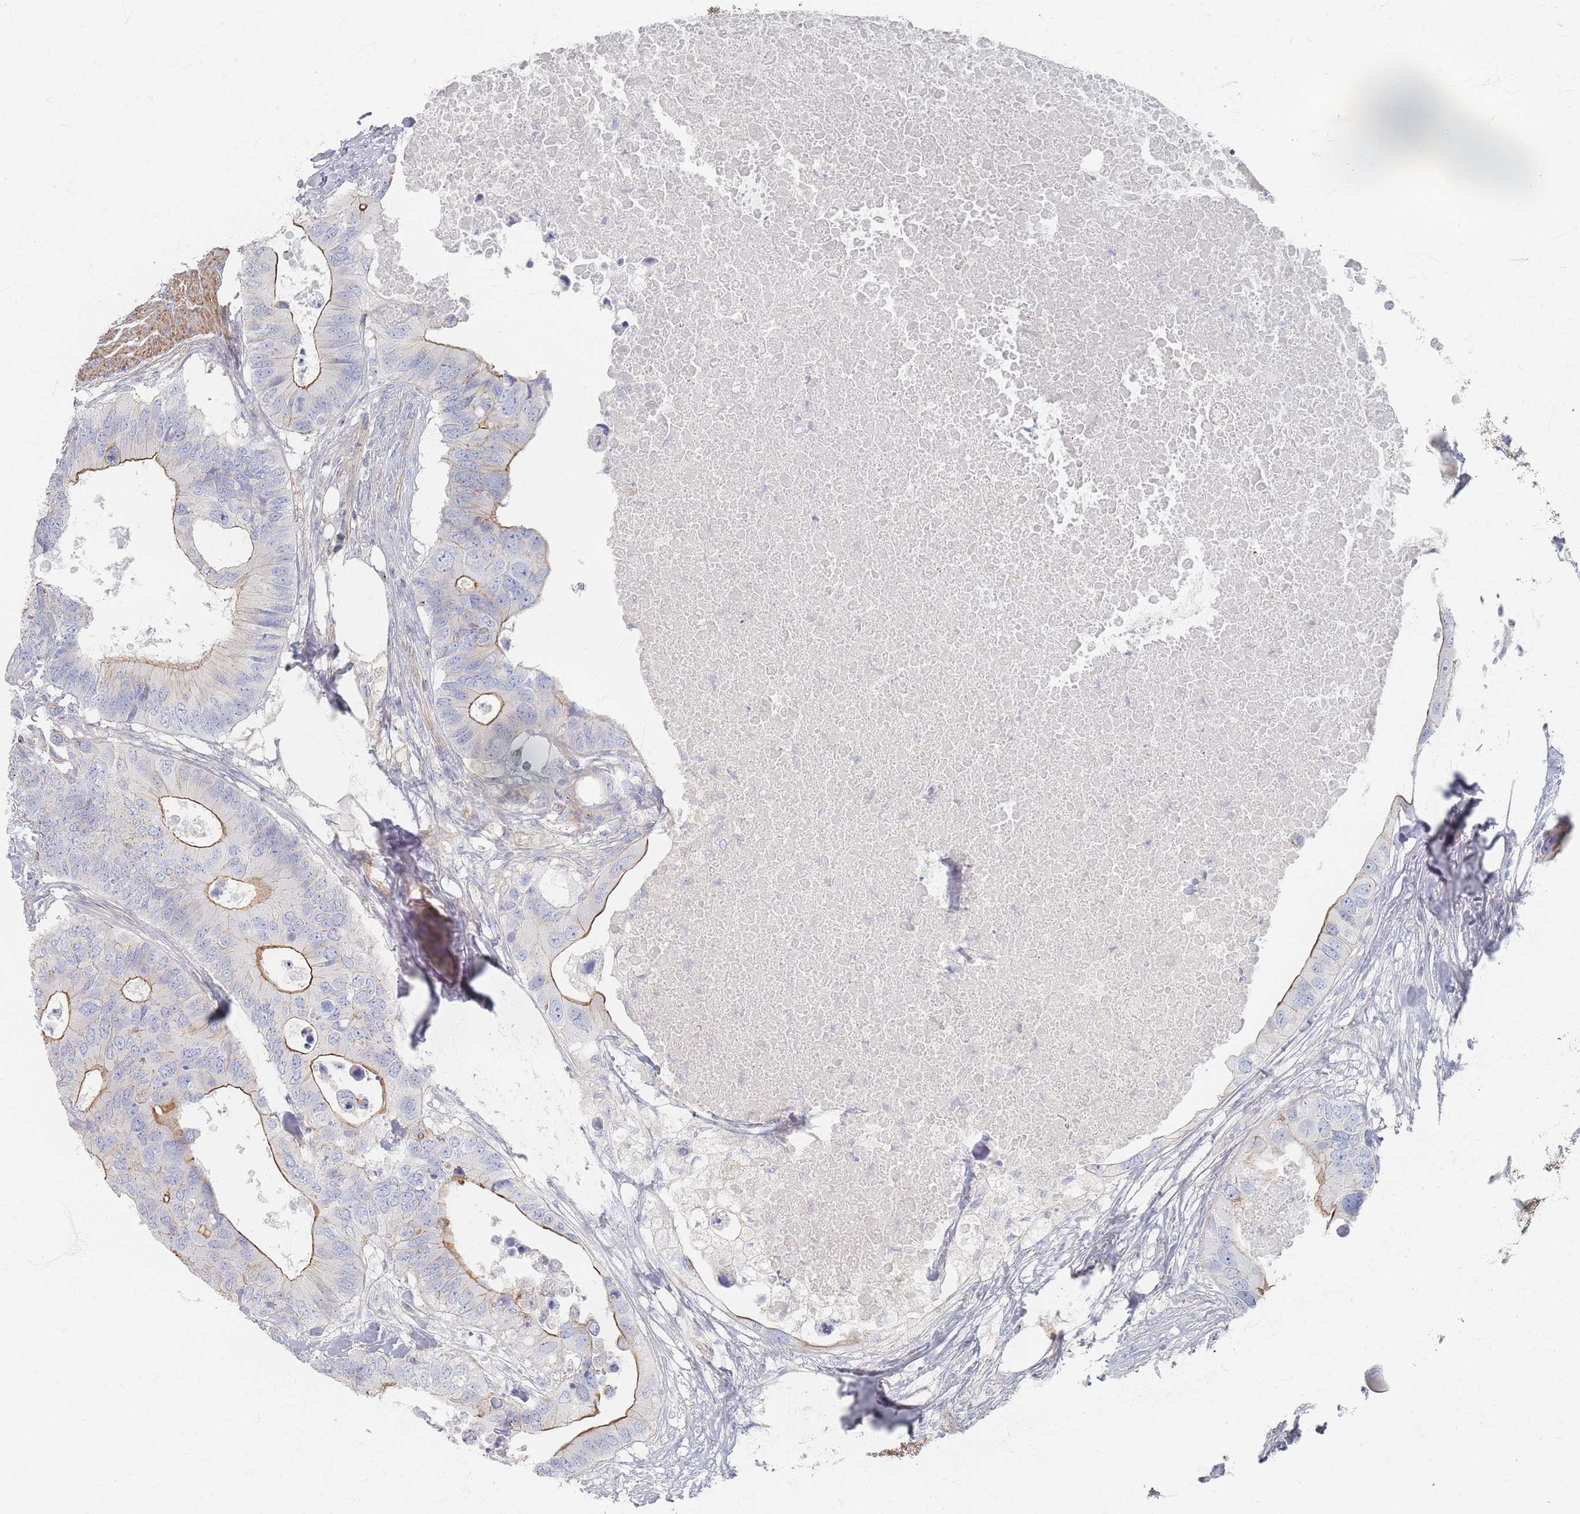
{"staining": {"intensity": "moderate", "quantity": "25%-75%", "location": "cytoplasmic/membranous"}, "tissue": "colorectal cancer", "cell_type": "Tumor cells", "image_type": "cancer", "snomed": [{"axis": "morphology", "description": "Adenocarcinoma, NOS"}, {"axis": "topography", "description": "Colon"}], "caption": "IHC micrograph of human colorectal cancer (adenocarcinoma) stained for a protein (brown), which exhibits medium levels of moderate cytoplasmic/membranous expression in about 25%-75% of tumor cells.", "gene": "GNB1", "patient": {"sex": "male", "age": 71}}